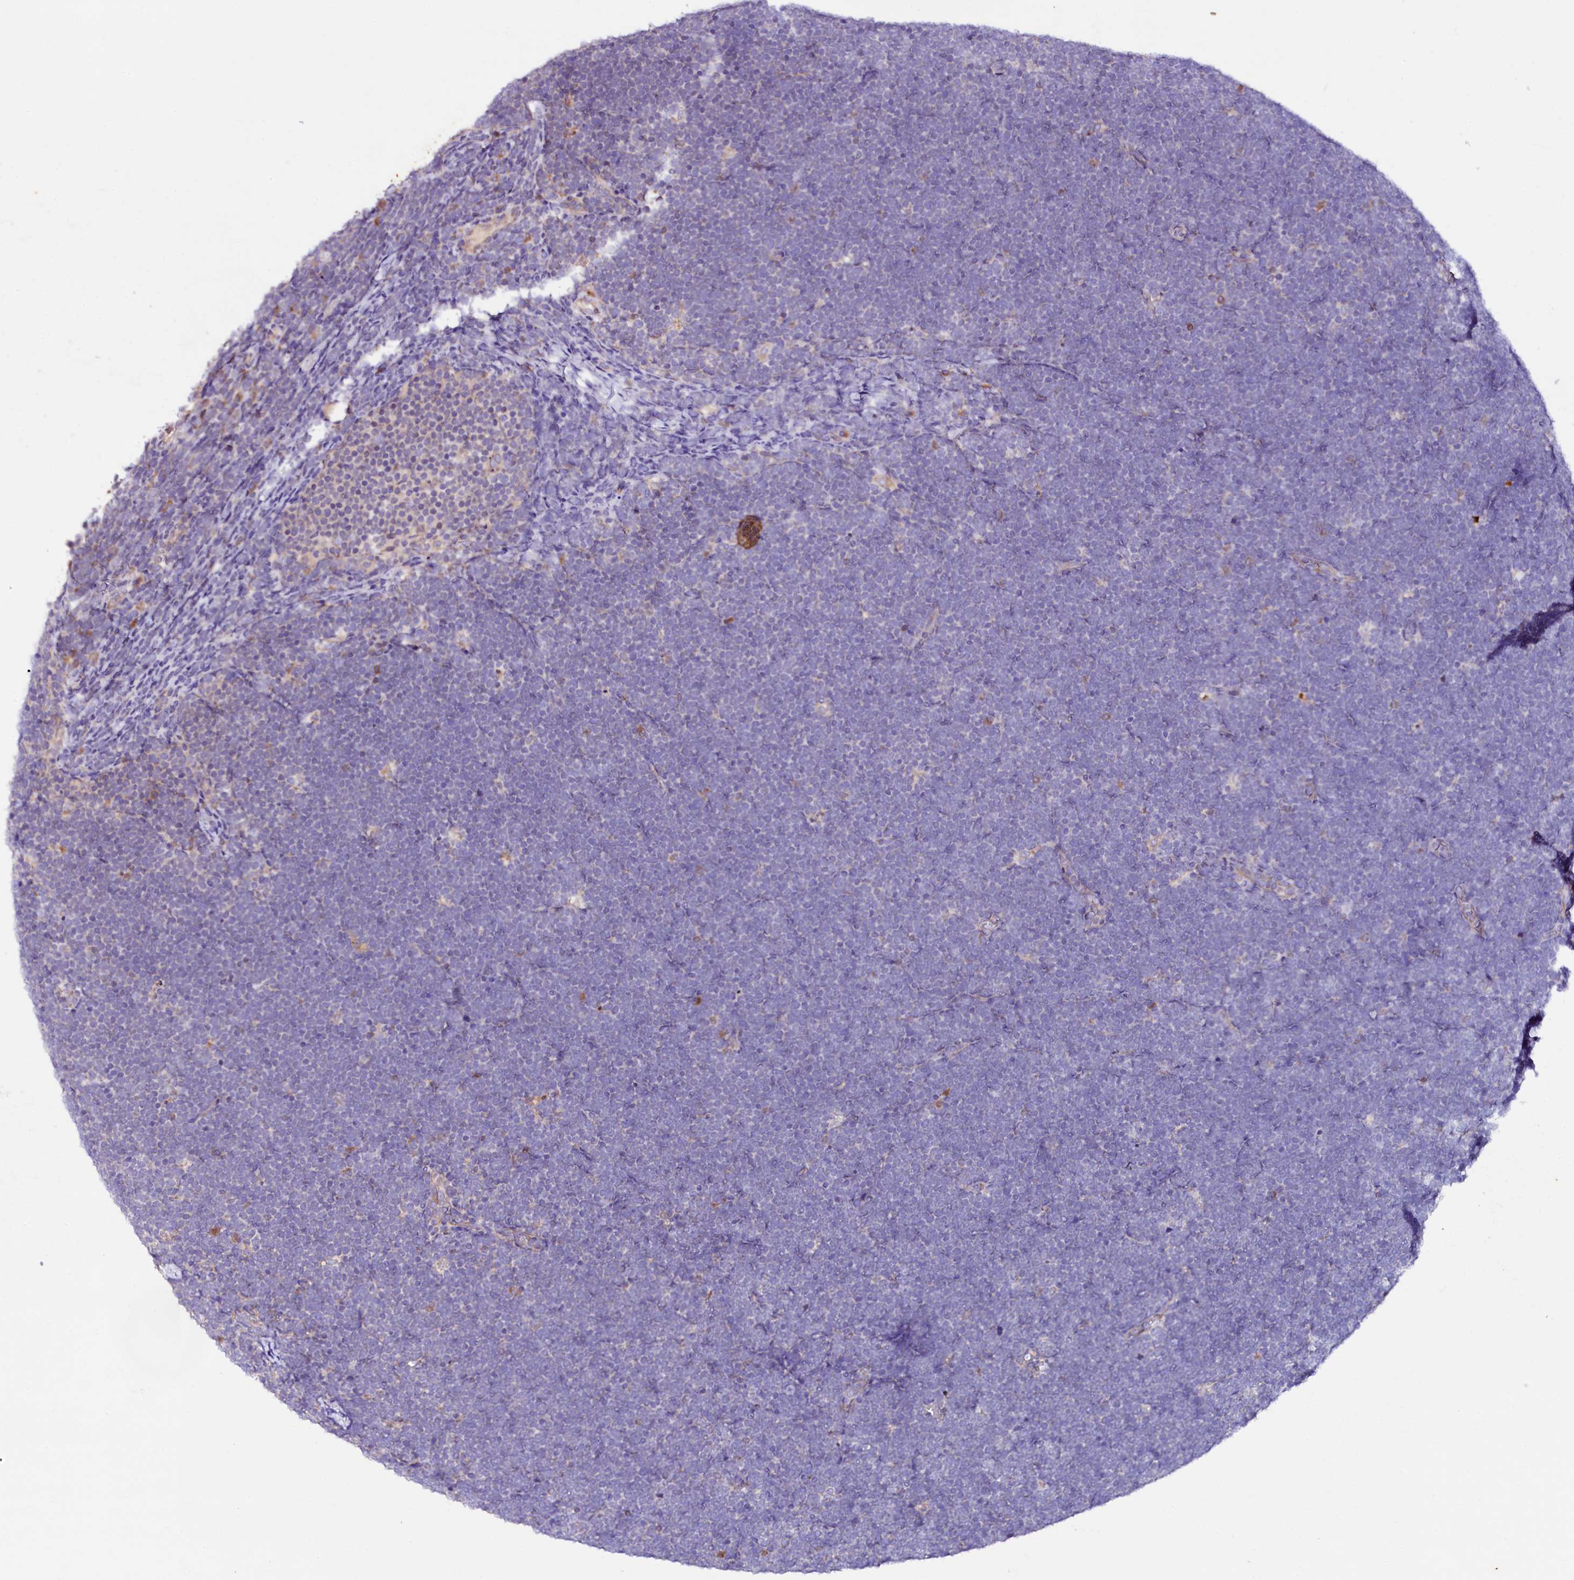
{"staining": {"intensity": "negative", "quantity": "none", "location": "none"}, "tissue": "lymphoma", "cell_type": "Tumor cells", "image_type": "cancer", "snomed": [{"axis": "morphology", "description": "Malignant lymphoma, non-Hodgkin's type, High grade"}, {"axis": "topography", "description": "Lymph node"}], "caption": "Immunohistochemistry (IHC) image of human lymphoma stained for a protein (brown), which demonstrates no positivity in tumor cells. The staining was performed using DAB (3,3'-diaminobenzidine) to visualize the protein expression in brown, while the nuclei were stained in blue with hematoxylin (Magnification: 20x).", "gene": "SACM1L", "patient": {"sex": "male", "age": 13}}